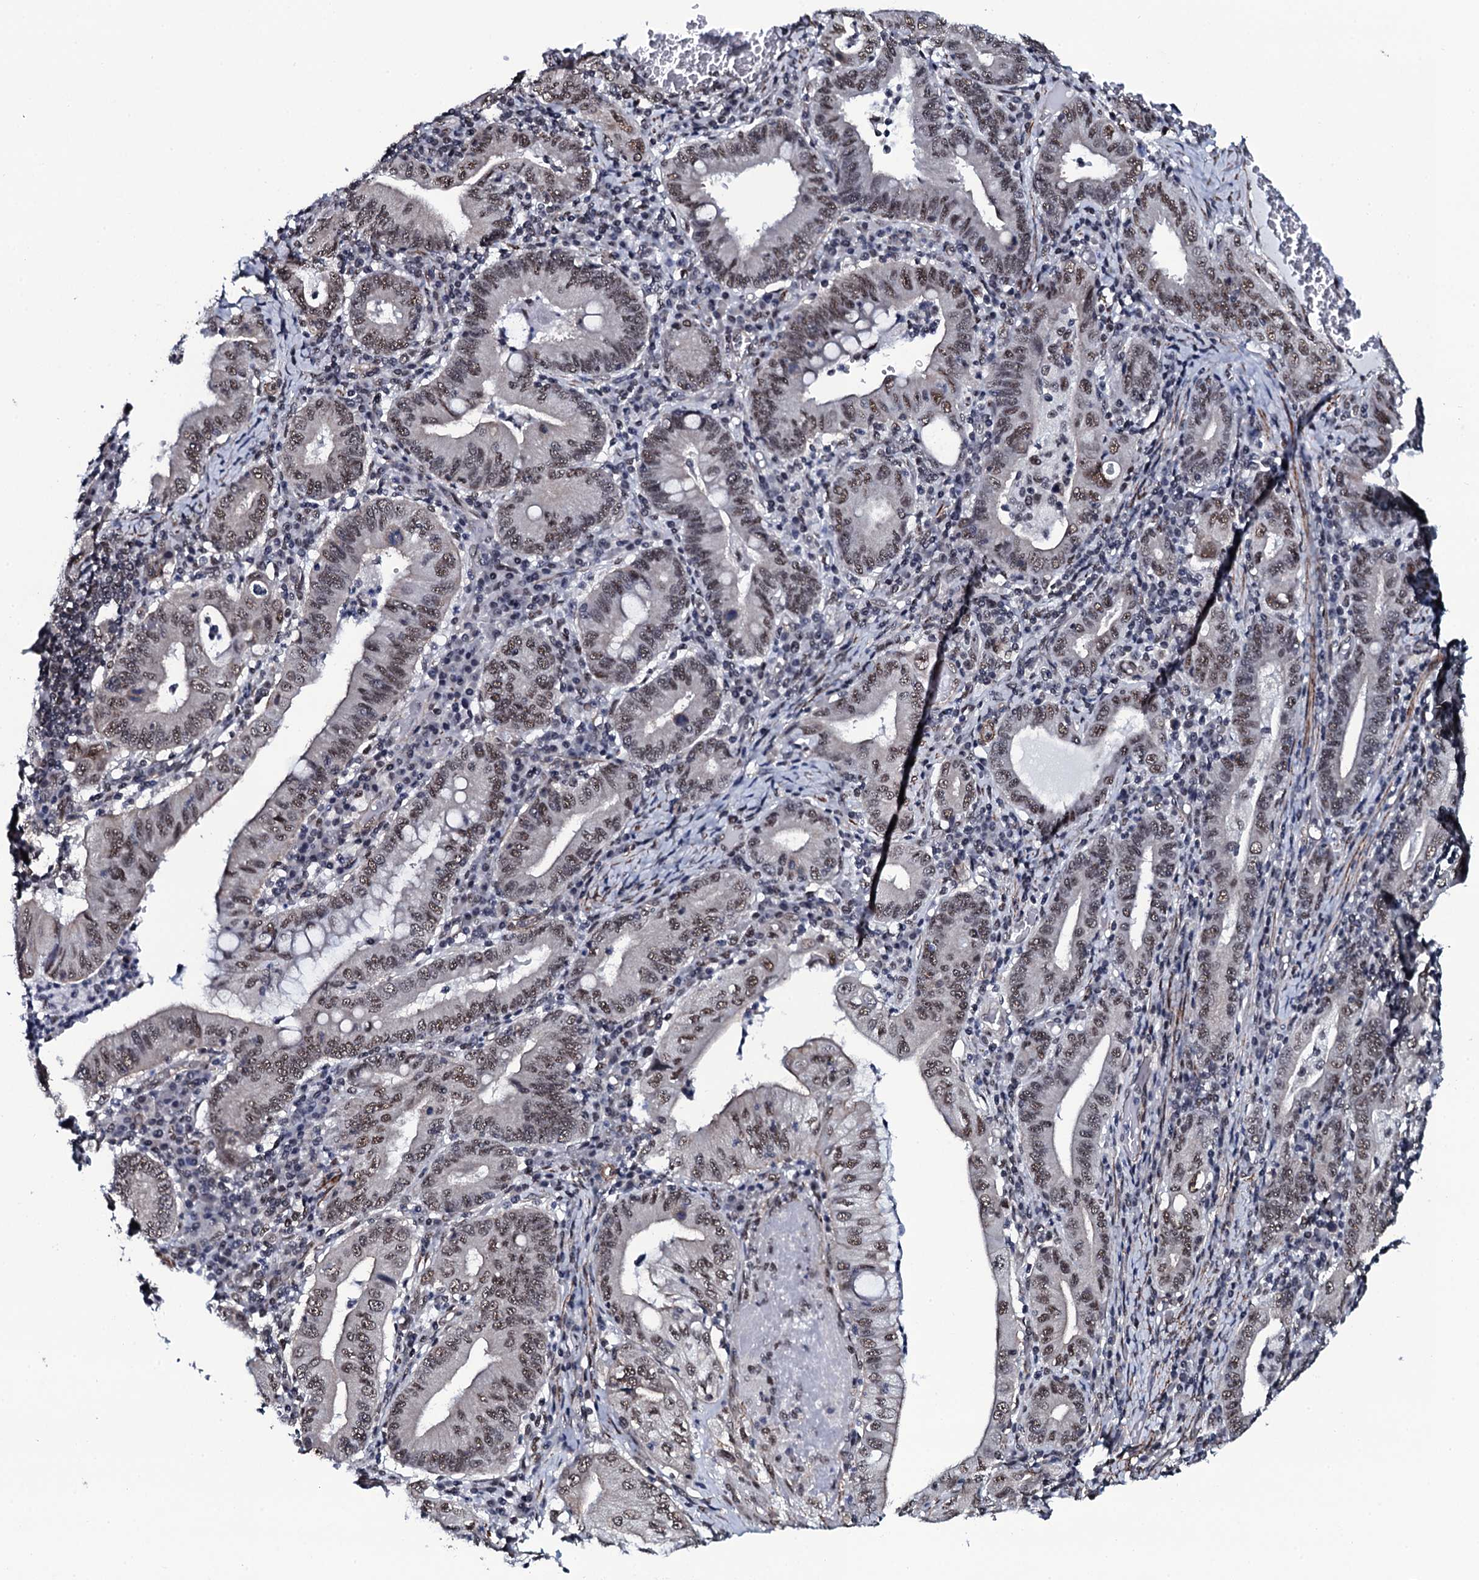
{"staining": {"intensity": "moderate", "quantity": ">75%", "location": "nuclear"}, "tissue": "stomach cancer", "cell_type": "Tumor cells", "image_type": "cancer", "snomed": [{"axis": "morphology", "description": "Normal tissue, NOS"}, {"axis": "morphology", "description": "Adenocarcinoma, NOS"}, {"axis": "topography", "description": "Esophagus"}, {"axis": "topography", "description": "Stomach, upper"}, {"axis": "topography", "description": "Peripheral nerve tissue"}], "caption": "Immunohistochemical staining of human adenocarcinoma (stomach) displays moderate nuclear protein expression in about >75% of tumor cells.", "gene": "CWC15", "patient": {"sex": "male", "age": 62}}